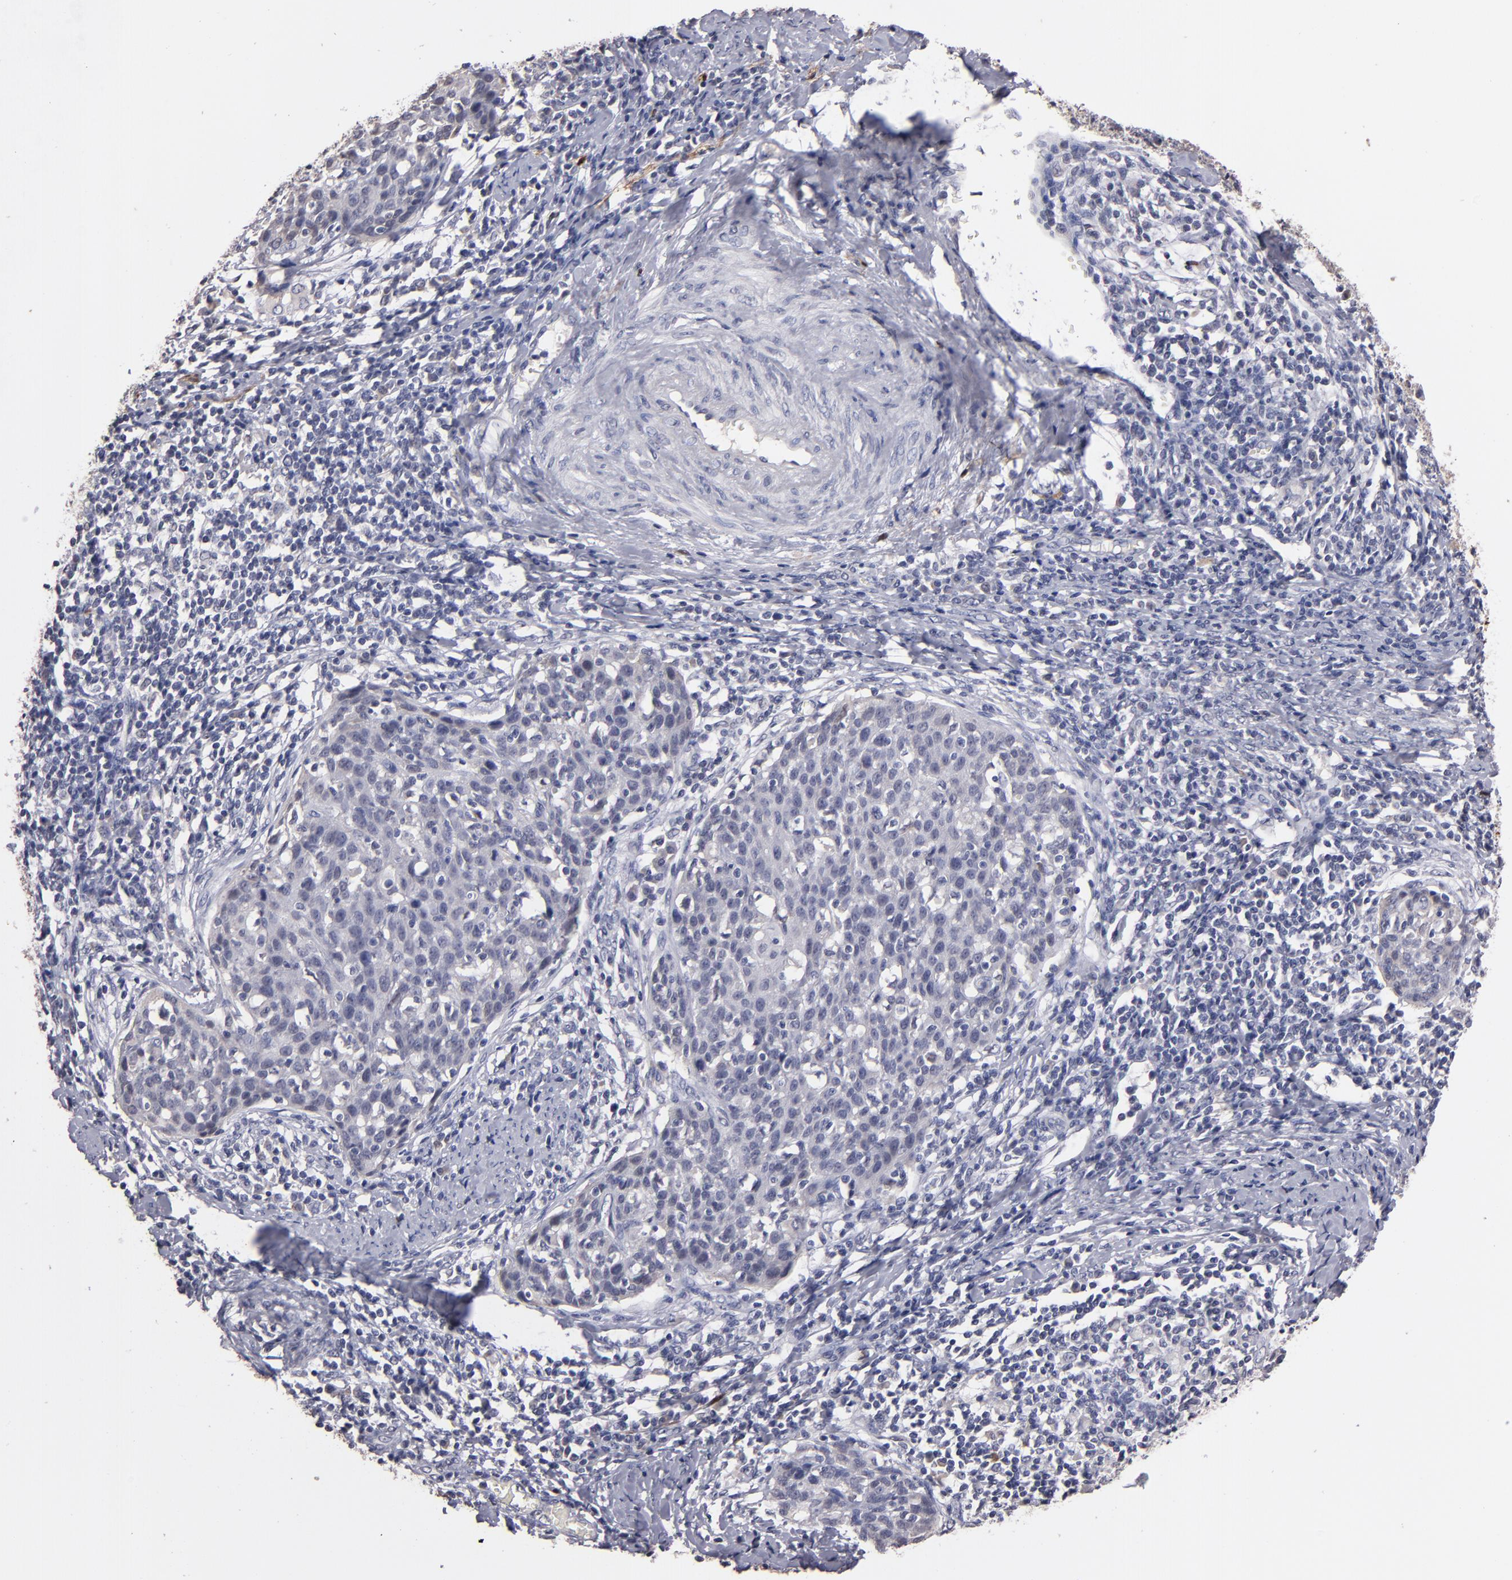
{"staining": {"intensity": "negative", "quantity": "none", "location": "none"}, "tissue": "cervical cancer", "cell_type": "Tumor cells", "image_type": "cancer", "snomed": [{"axis": "morphology", "description": "Squamous cell carcinoma, NOS"}, {"axis": "topography", "description": "Cervix"}], "caption": "Micrograph shows no protein expression in tumor cells of cervical cancer (squamous cell carcinoma) tissue.", "gene": "S100A1", "patient": {"sex": "female", "age": 38}}